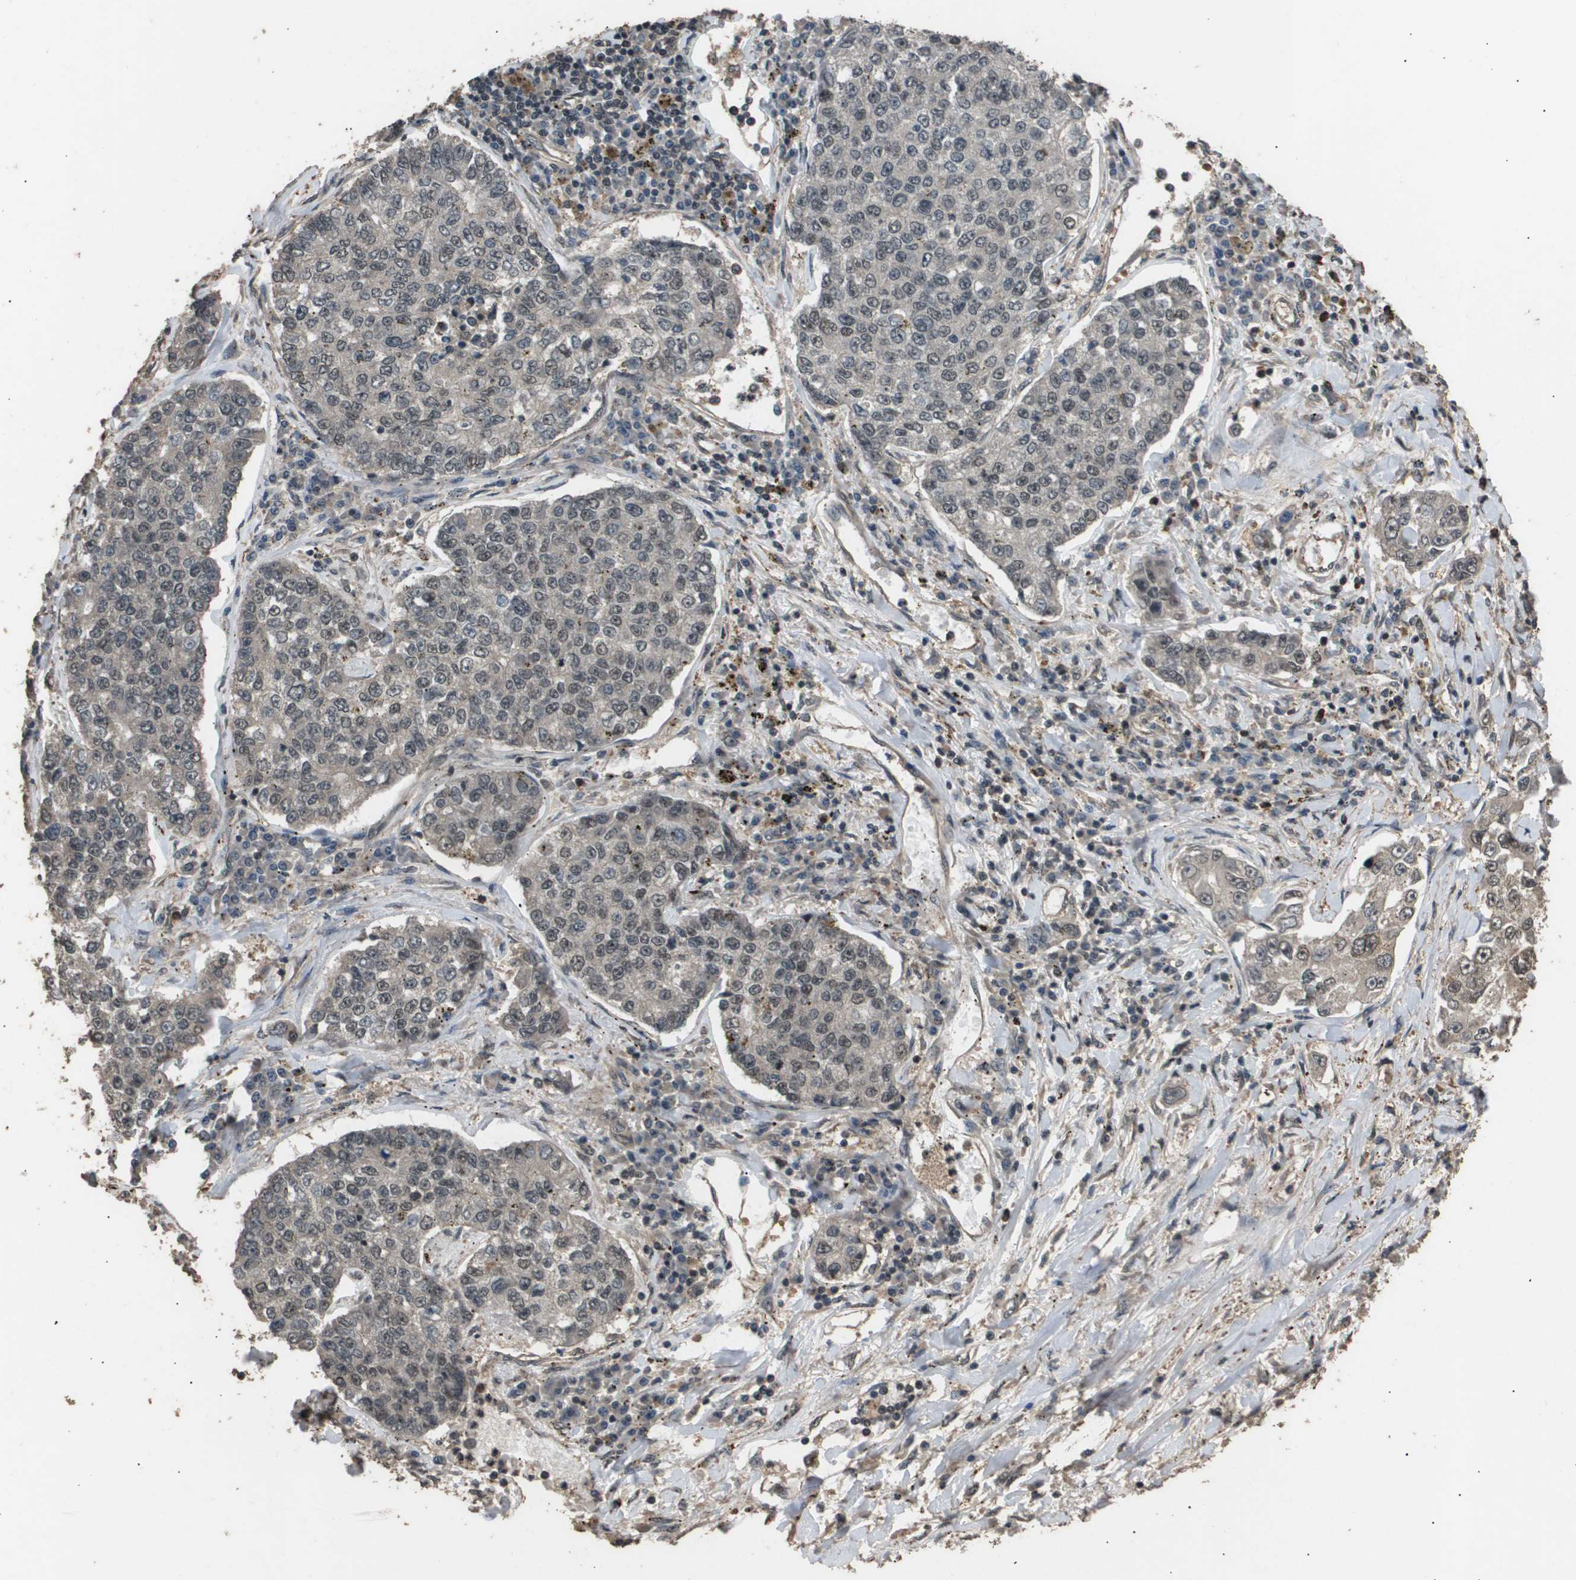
{"staining": {"intensity": "weak", "quantity": "25%-75%", "location": "cytoplasmic/membranous,nuclear"}, "tissue": "lung cancer", "cell_type": "Tumor cells", "image_type": "cancer", "snomed": [{"axis": "morphology", "description": "Adenocarcinoma, NOS"}, {"axis": "topography", "description": "Lung"}], "caption": "This is a histology image of immunohistochemistry (IHC) staining of lung cancer (adenocarcinoma), which shows weak expression in the cytoplasmic/membranous and nuclear of tumor cells.", "gene": "ING1", "patient": {"sex": "male", "age": 49}}